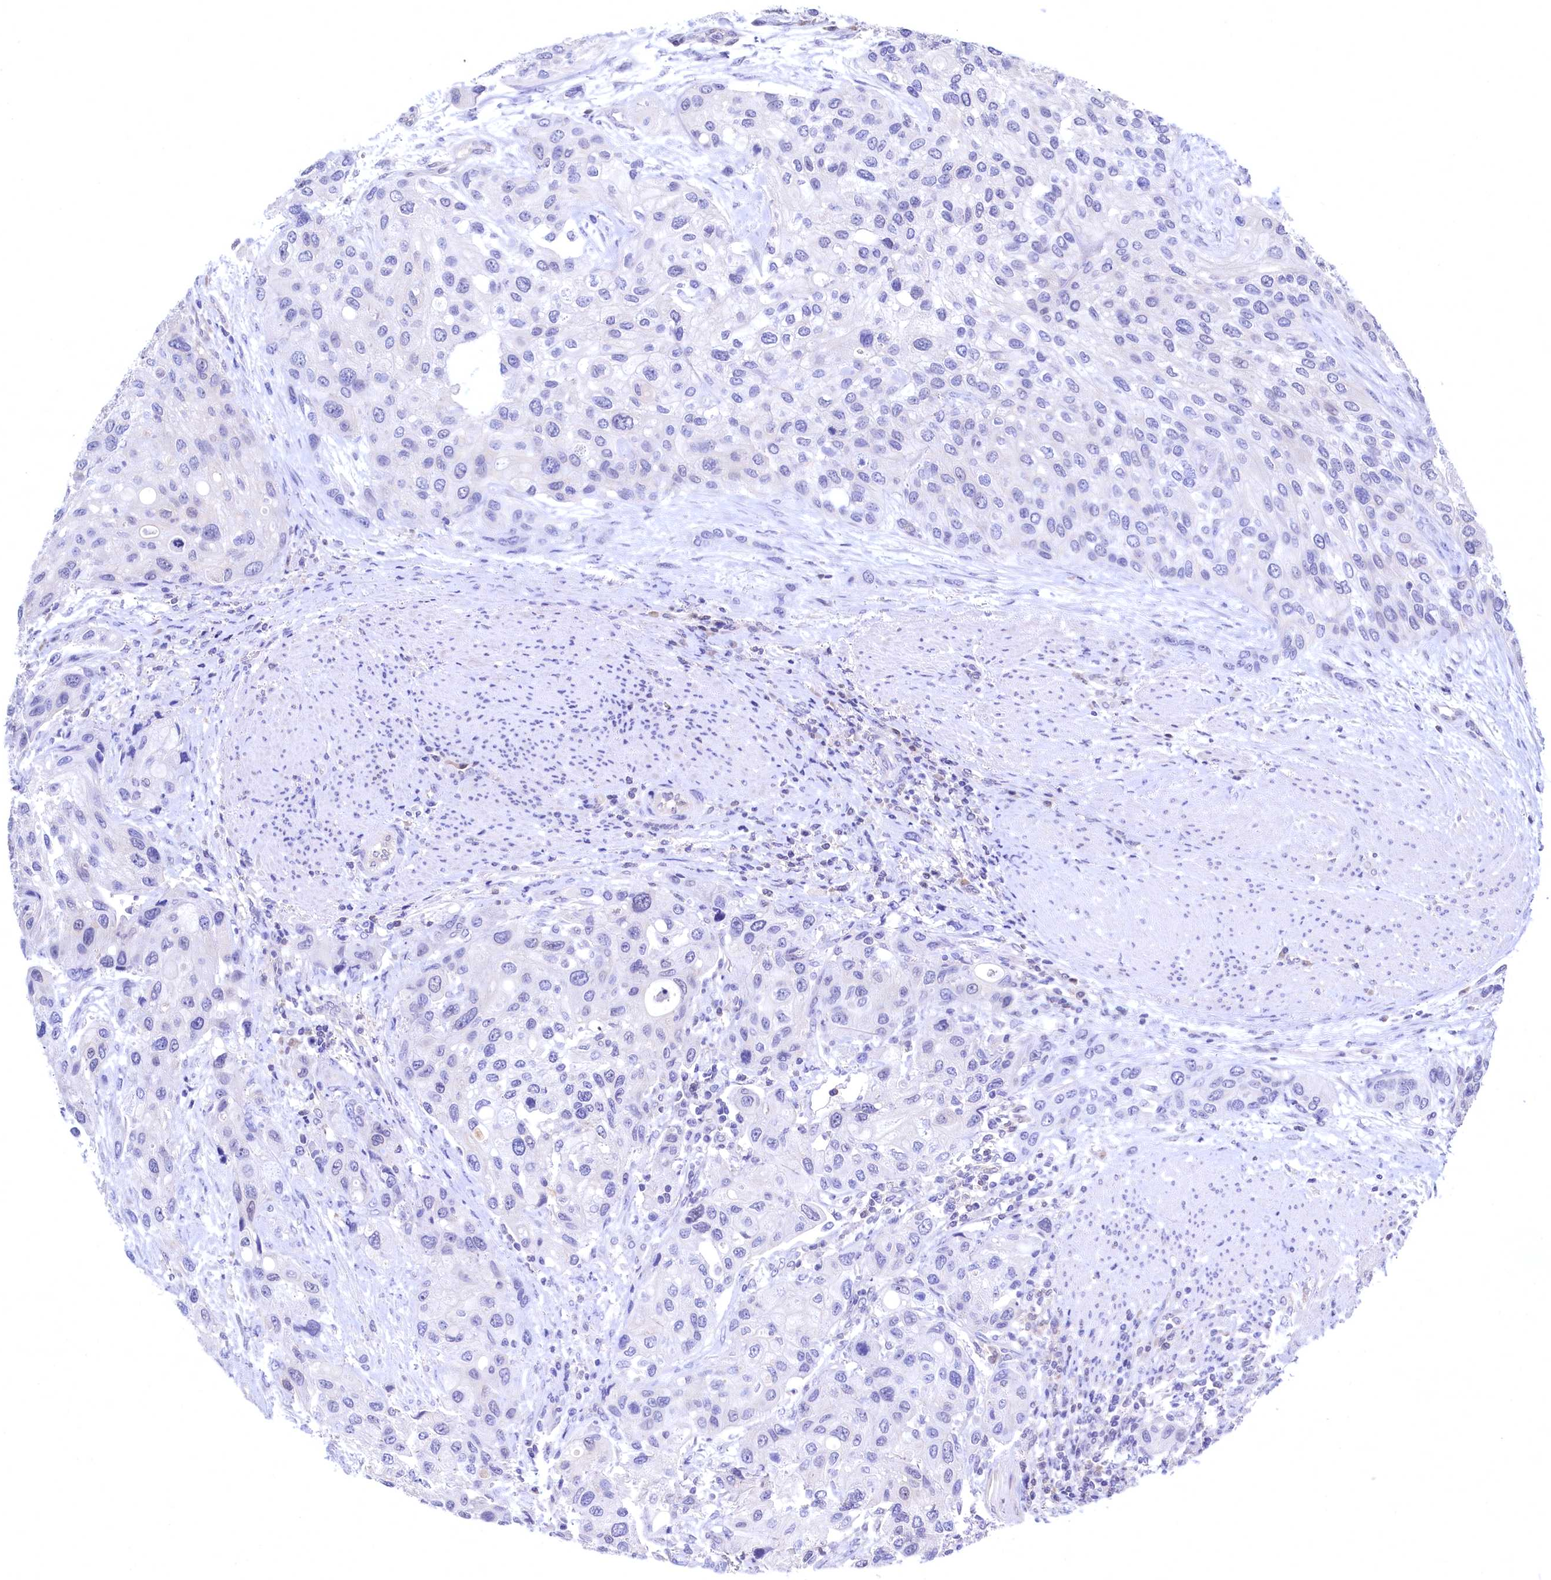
{"staining": {"intensity": "negative", "quantity": "none", "location": "none"}, "tissue": "urothelial cancer", "cell_type": "Tumor cells", "image_type": "cancer", "snomed": [{"axis": "morphology", "description": "Normal tissue, NOS"}, {"axis": "morphology", "description": "Urothelial carcinoma, High grade"}, {"axis": "topography", "description": "Vascular tissue"}, {"axis": "topography", "description": "Urinary bladder"}], "caption": "IHC of urothelial cancer exhibits no expression in tumor cells. The staining is performed using DAB brown chromogen with nuclei counter-stained in using hematoxylin.", "gene": "C11orf54", "patient": {"sex": "female", "age": 56}}